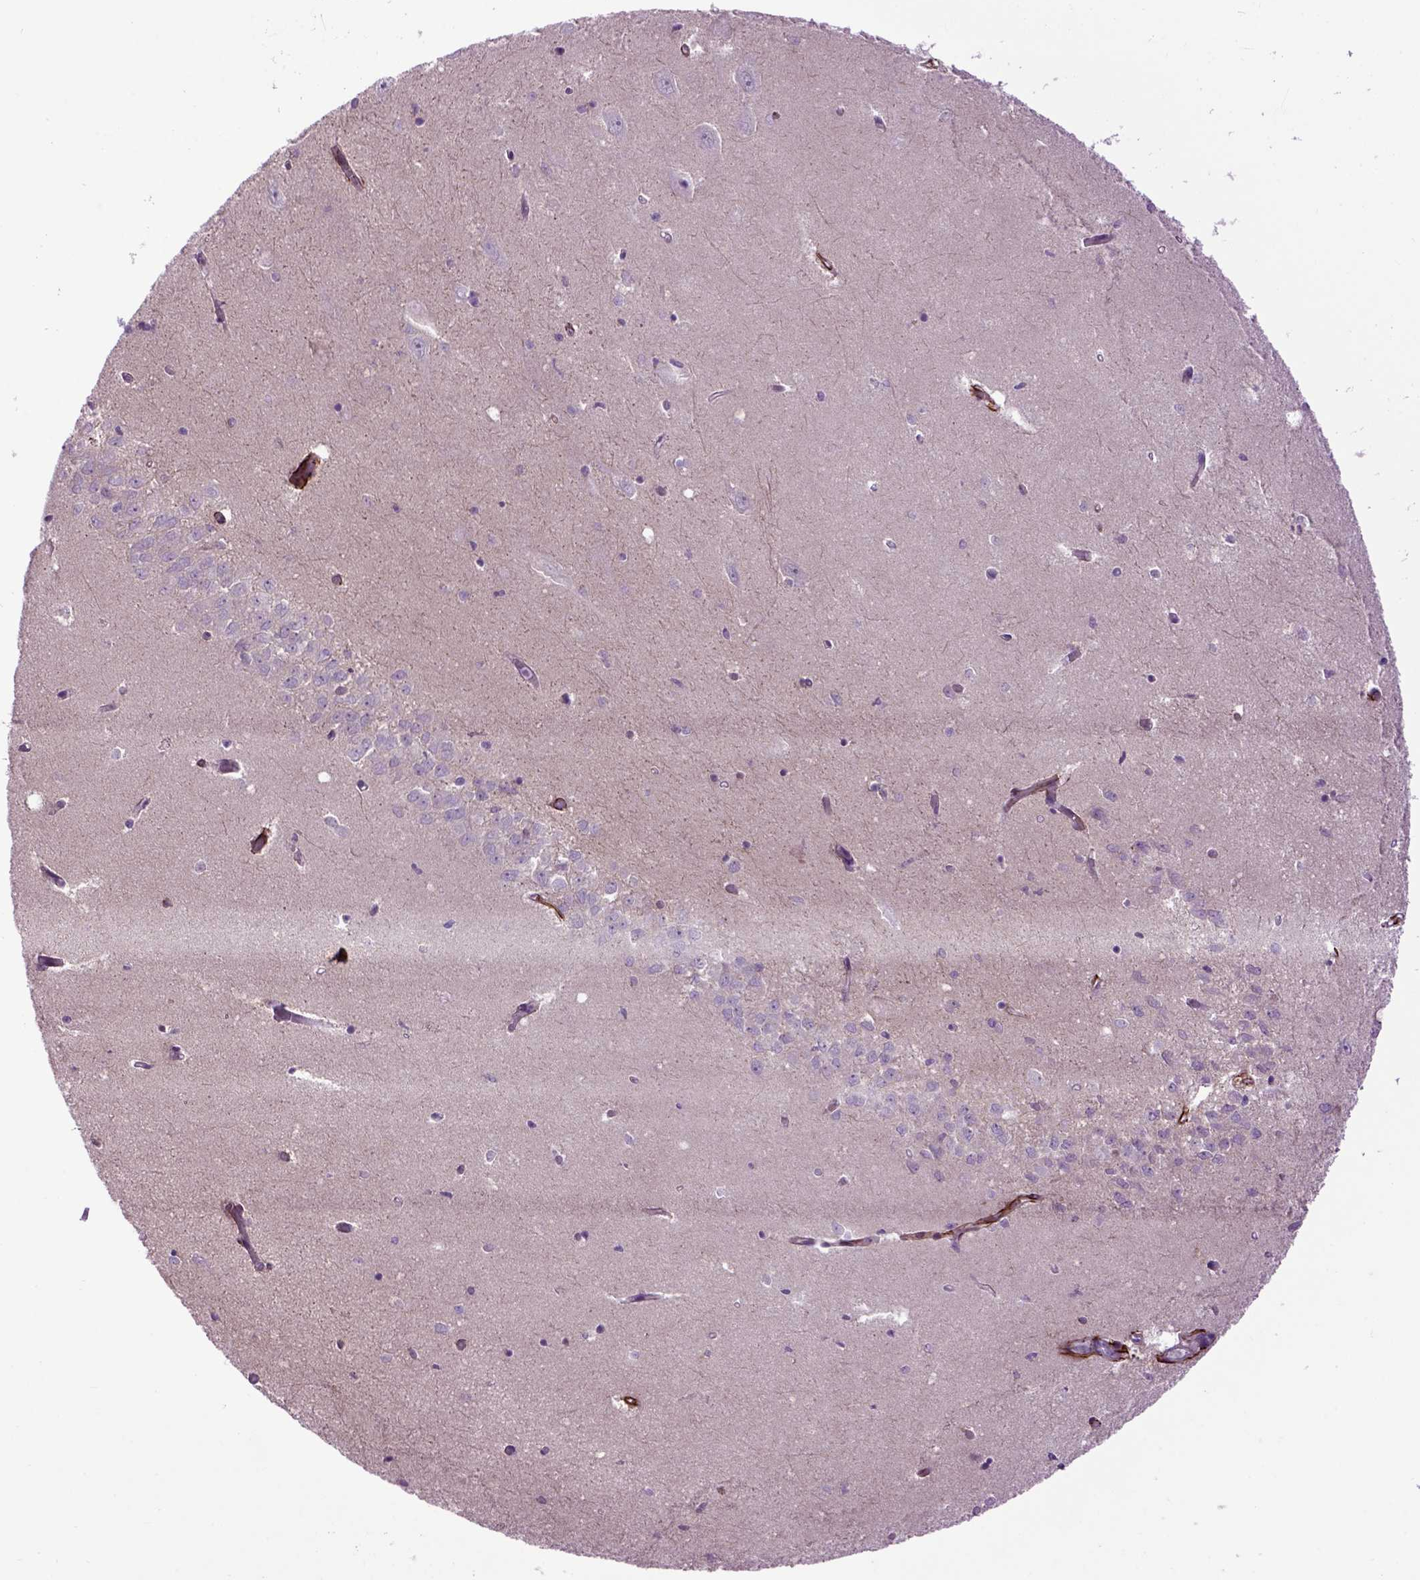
{"staining": {"intensity": "negative", "quantity": "none", "location": "none"}, "tissue": "hippocampus", "cell_type": "Glial cells", "image_type": "normal", "snomed": [{"axis": "morphology", "description": "Normal tissue, NOS"}, {"axis": "topography", "description": "Hippocampus"}], "caption": "This is an immunohistochemistry (IHC) micrograph of normal human hippocampus. There is no expression in glial cells.", "gene": "EMILIN3", "patient": {"sex": "female", "age": 64}}